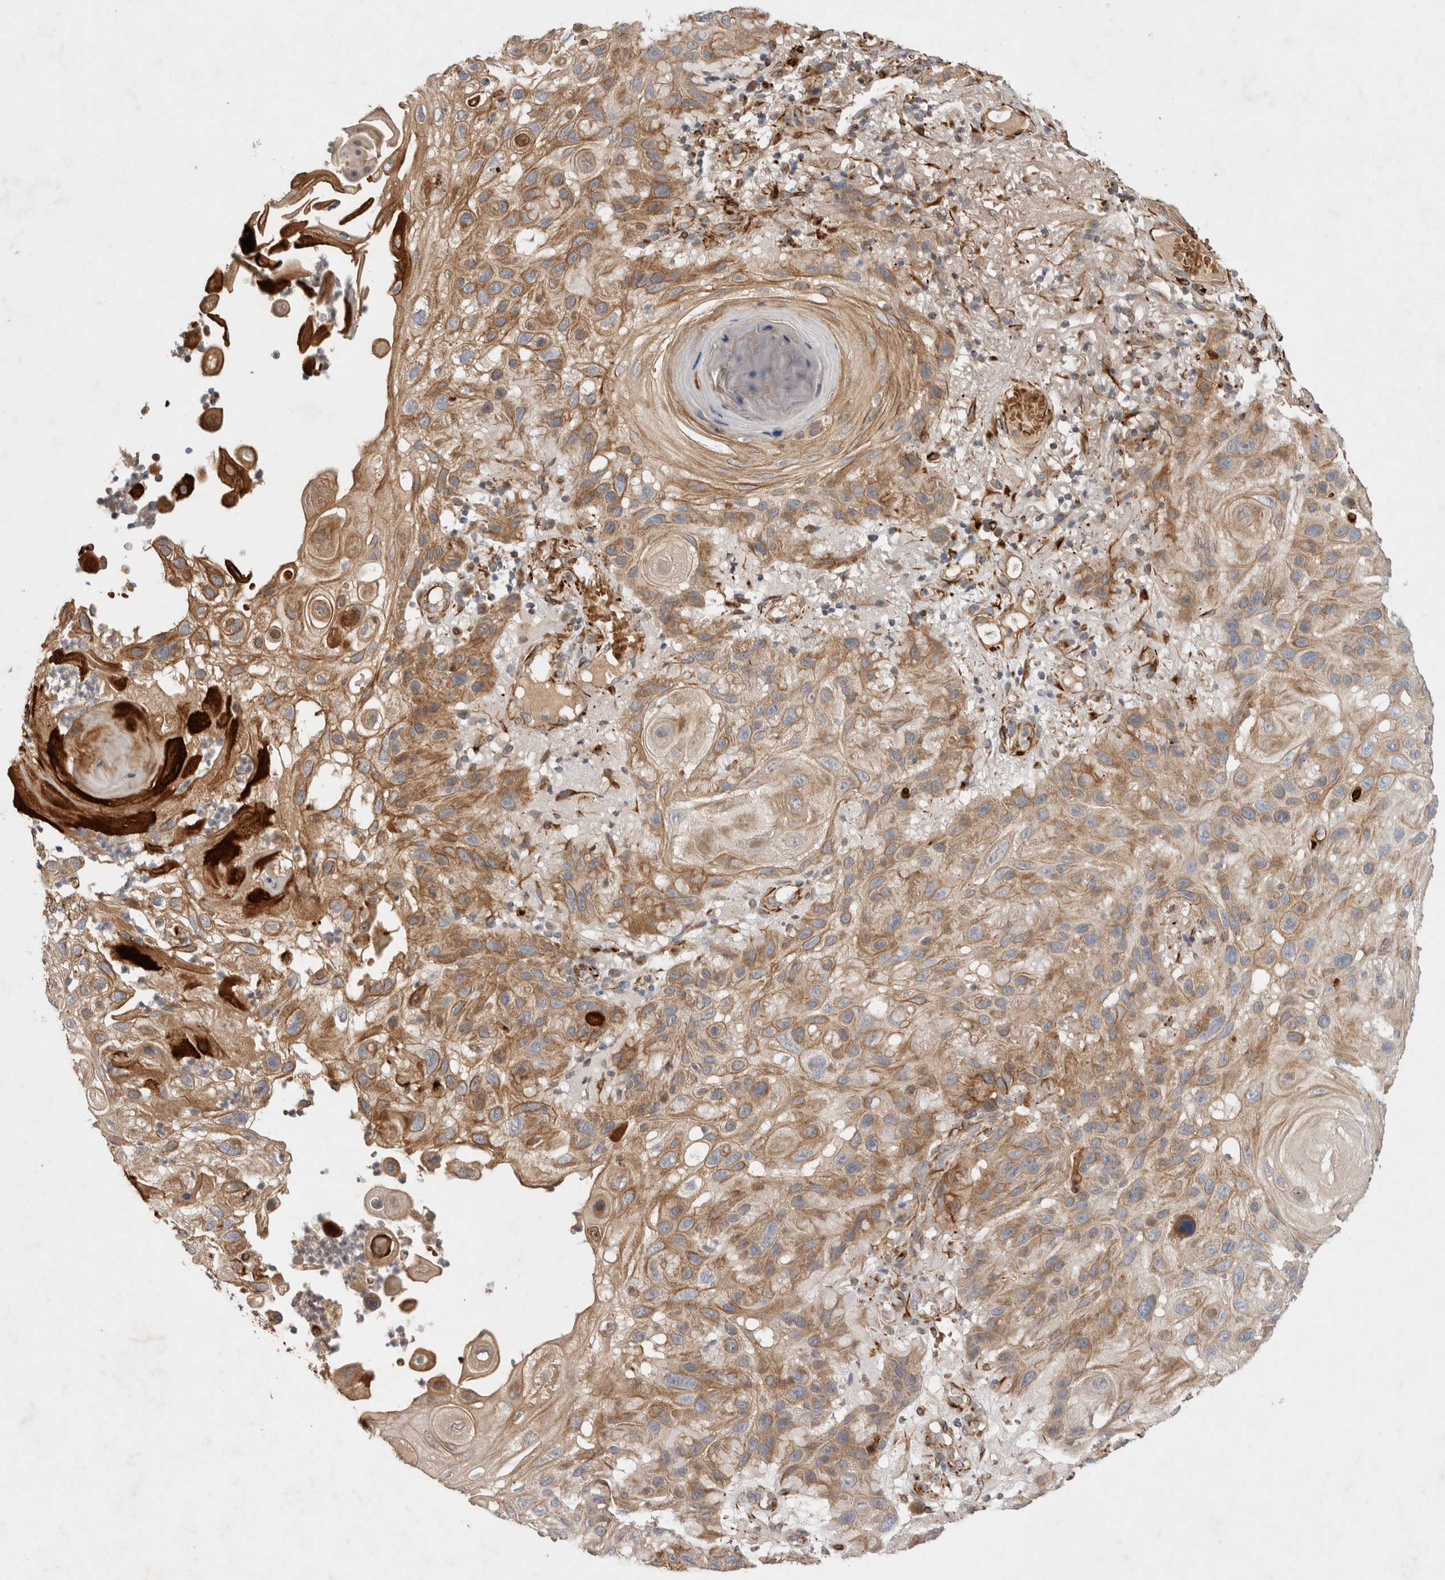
{"staining": {"intensity": "moderate", "quantity": ">75%", "location": "cytoplasmic/membranous"}, "tissue": "skin cancer", "cell_type": "Tumor cells", "image_type": "cancer", "snomed": [{"axis": "morphology", "description": "Normal tissue, NOS"}, {"axis": "morphology", "description": "Squamous cell carcinoma, NOS"}, {"axis": "topography", "description": "Skin"}], "caption": "Protein analysis of squamous cell carcinoma (skin) tissue exhibits moderate cytoplasmic/membranous expression in about >75% of tumor cells.", "gene": "NMU", "patient": {"sex": "female", "age": 96}}